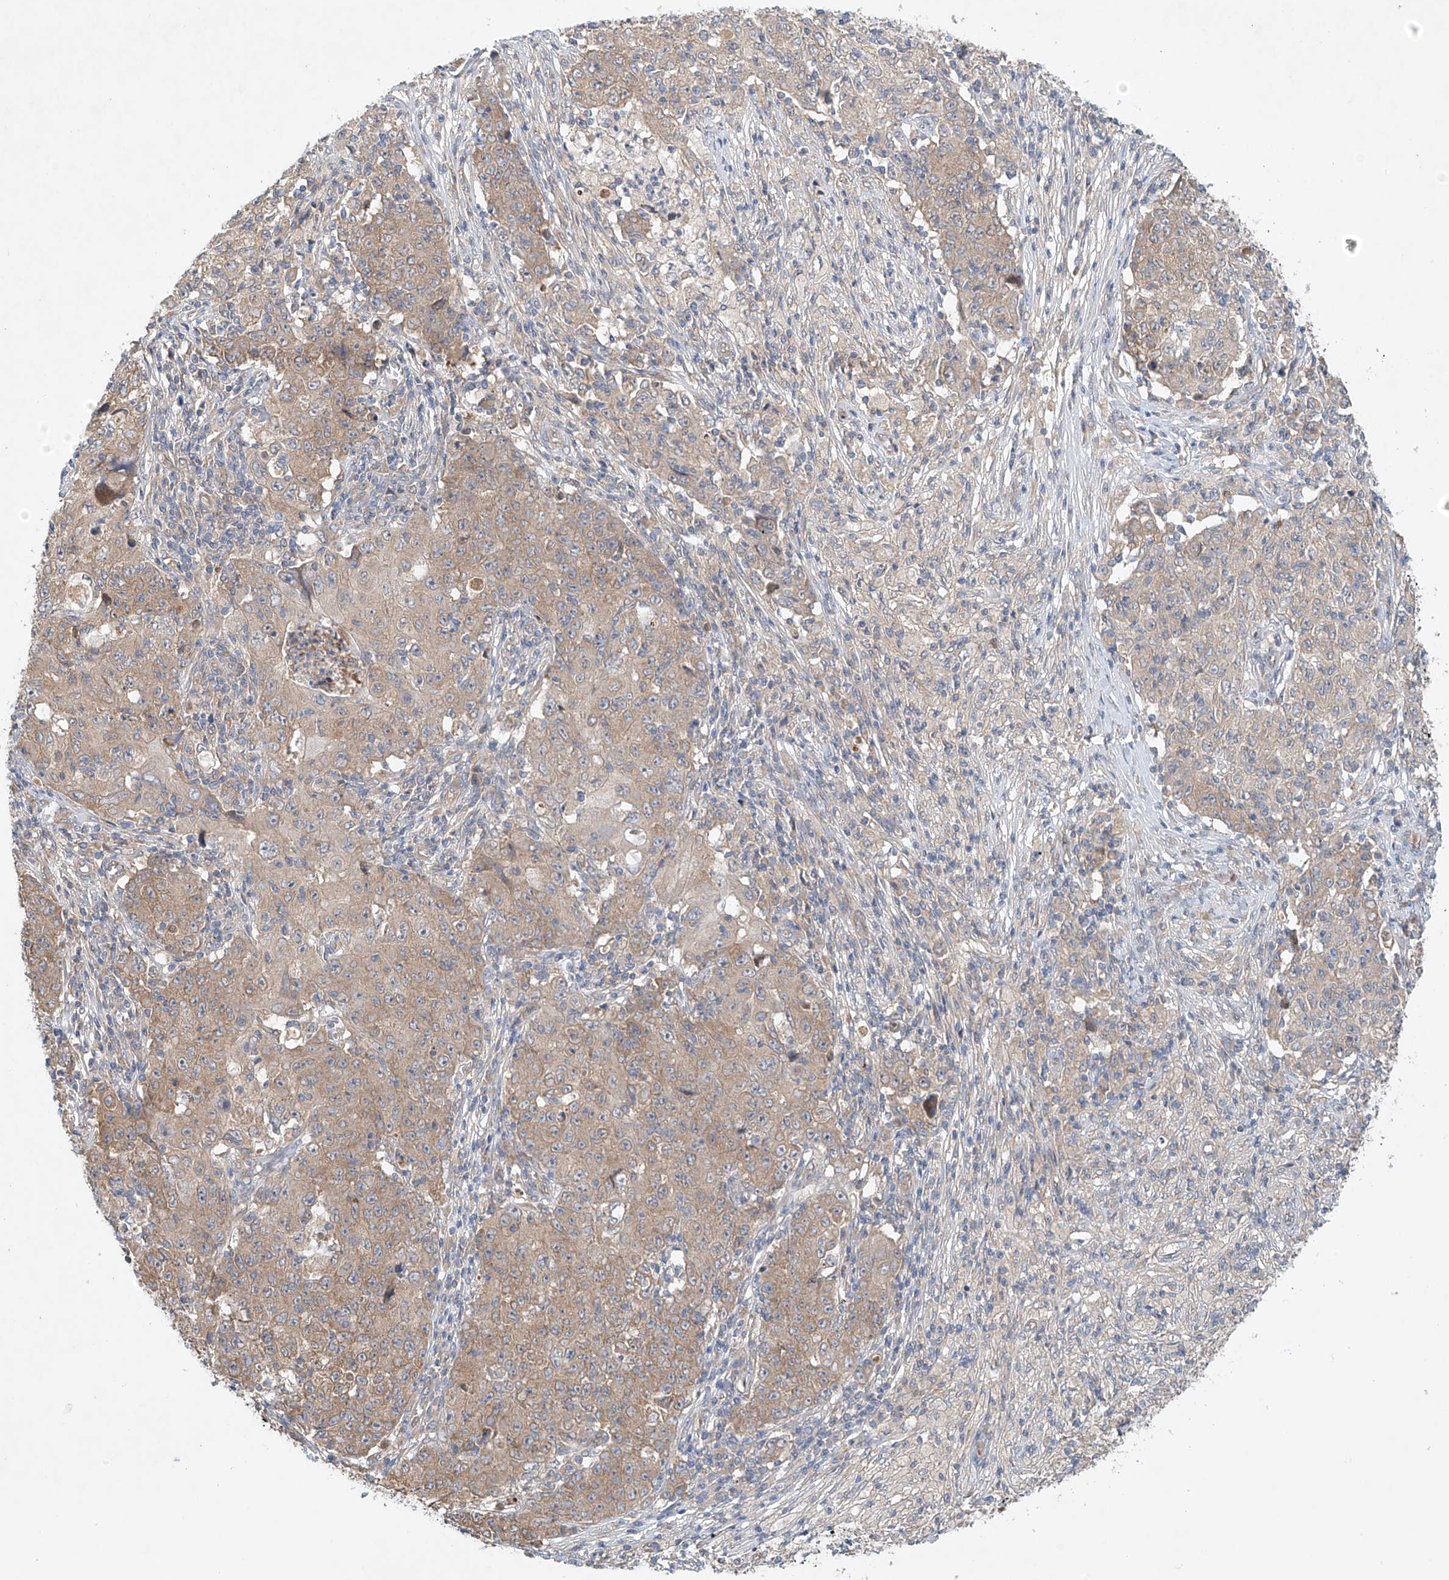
{"staining": {"intensity": "weak", "quantity": "25%-75%", "location": "cytoplasmic/membranous"}, "tissue": "ovarian cancer", "cell_type": "Tumor cells", "image_type": "cancer", "snomed": [{"axis": "morphology", "description": "Carcinoma, endometroid"}, {"axis": "topography", "description": "Ovary"}], "caption": "IHC micrograph of neoplastic tissue: endometroid carcinoma (ovarian) stained using IHC exhibits low levels of weak protein expression localized specifically in the cytoplasmic/membranous of tumor cells, appearing as a cytoplasmic/membranous brown color.", "gene": "LYRM9", "patient": {"sex": "female", "age": 42}}